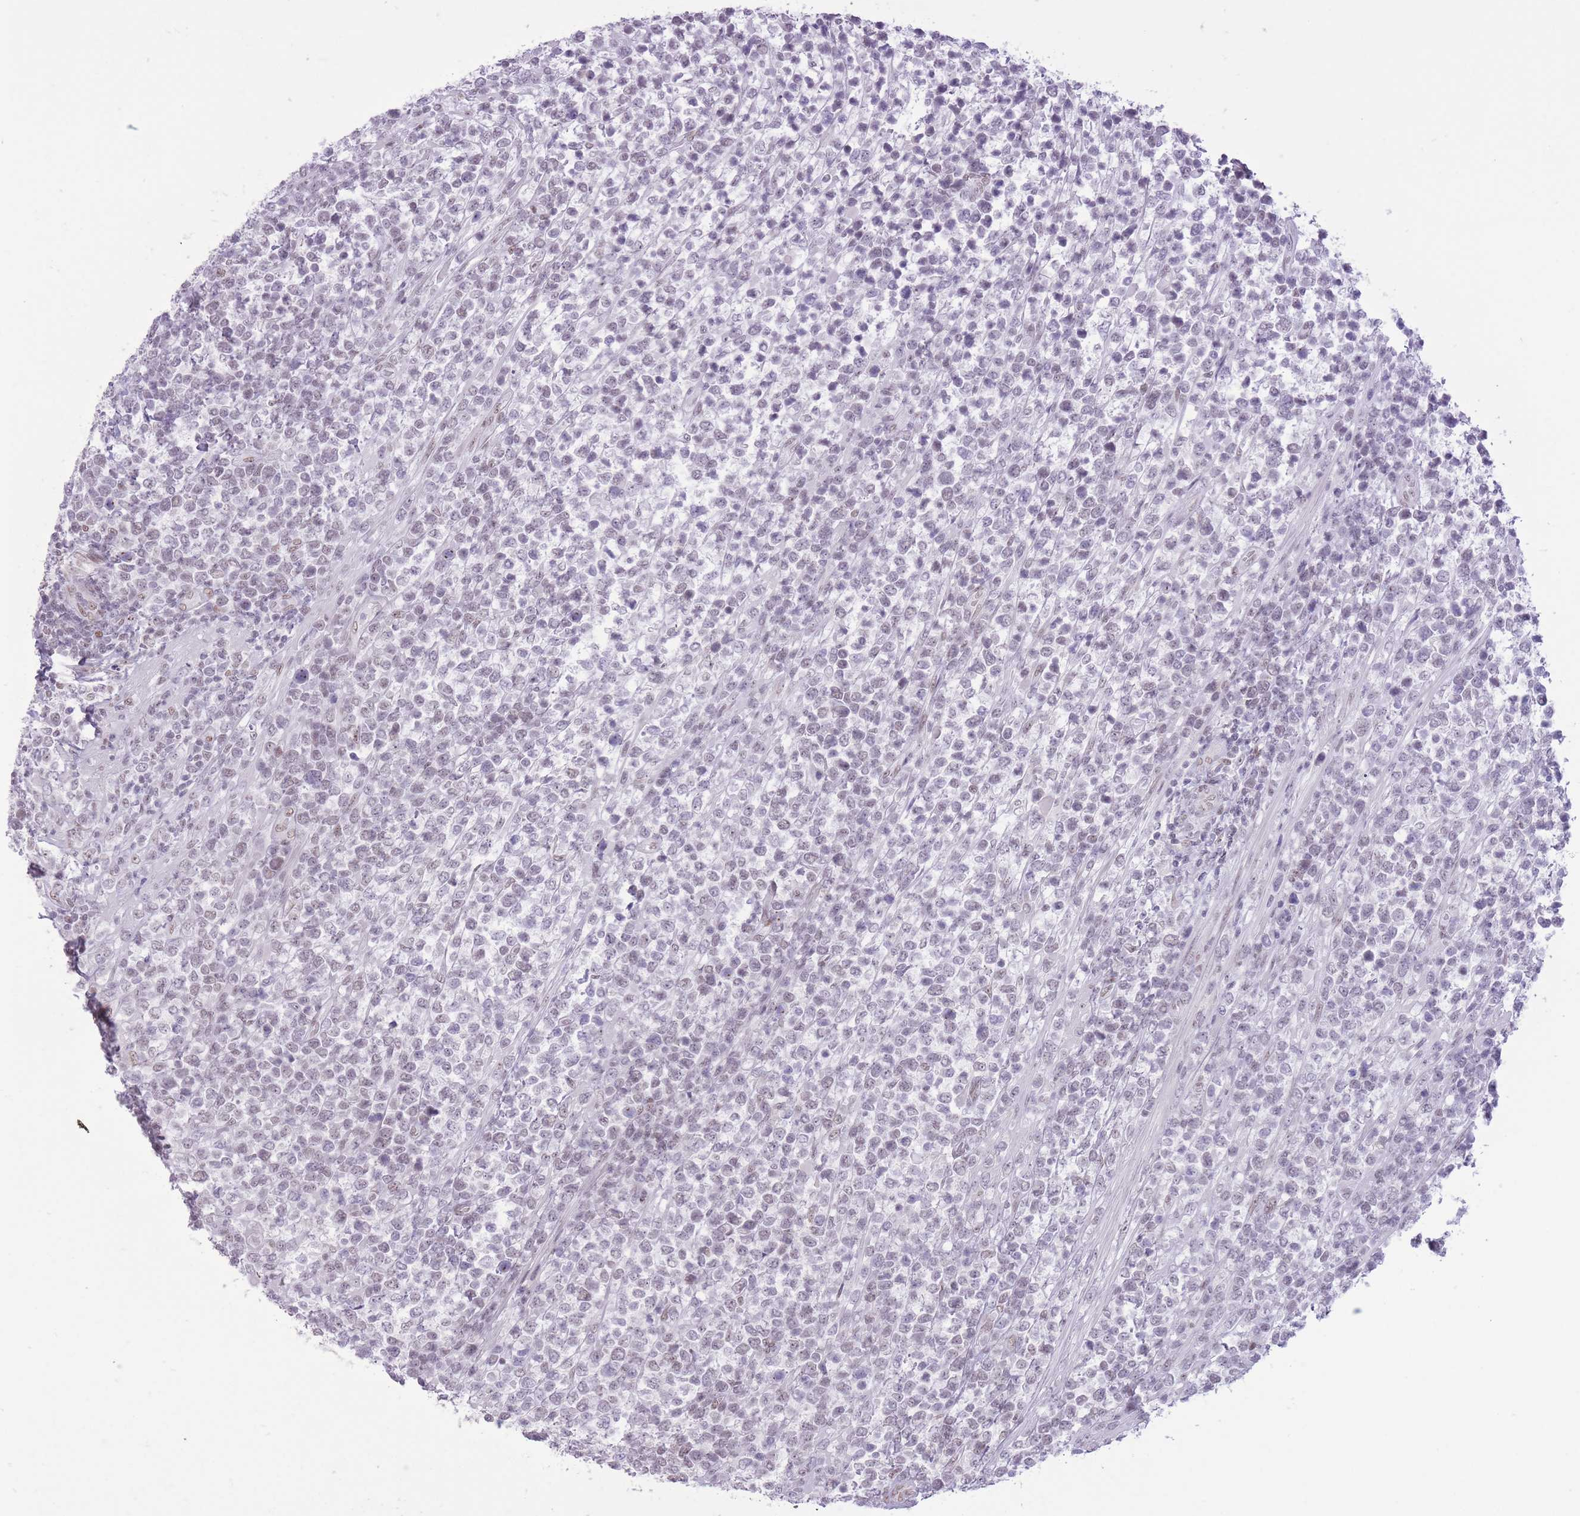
{"staining": {"intensity": "weak", "quantity": "<25%", "location": "nuclear"}, "tissue": "lymphoma", "cell_type": "Tumor cells", "image_type": "cancer", "snomed": [{"axis": "morphology", "description": "Malignant lymphoma, non-Hodgkin's type, High grade"}, {"axis": "topography", "description": "Soft tissue"}], "caption": "An immunohistochemistry photomicrograph of lymphoma is shown. There is no staining in tumor cells of lymphoma.", "gene": "ZBED5", "patient": {"sex": "female", "age": 56}}